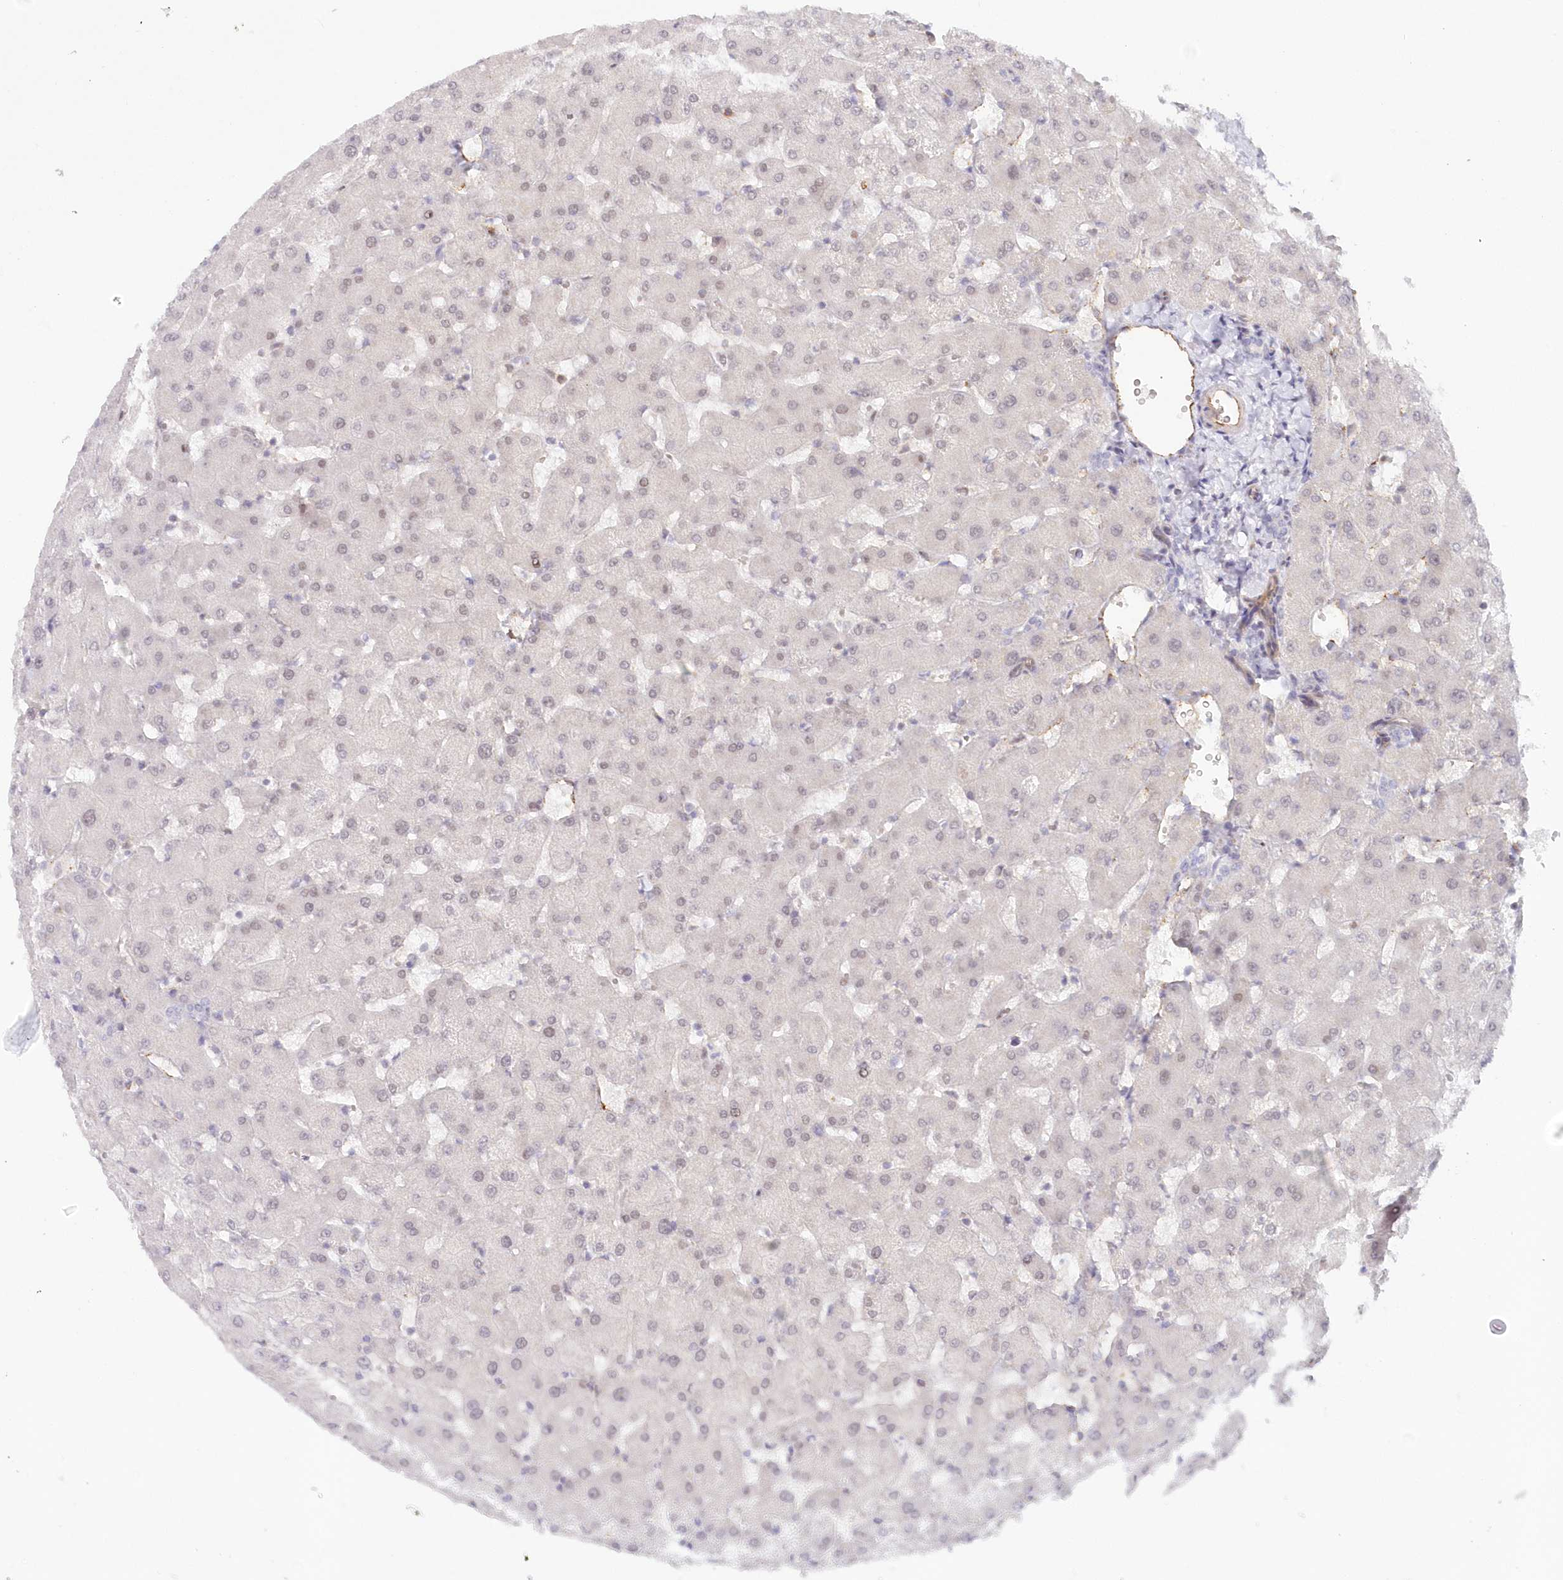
{"staining": {"intensity": "weak", "quantity": ">75%", "location": "cytoplasmic/membranous"}, "tissue": "liver", "cell_type": "Cholangiocytes", "image_type": "normal", "snomed": [{"axis": "morphology", "description": "Normal tissue, NOS"}, {"axis": "topography", "description": "Liver"}], "caption": "Protein staining of benign liver displays weak cytoplasmic/membranous staining in about >75% of cholangiocytes.", "gene": "AFAP1L2", "patient": {"sex": "female", "age": 63}}